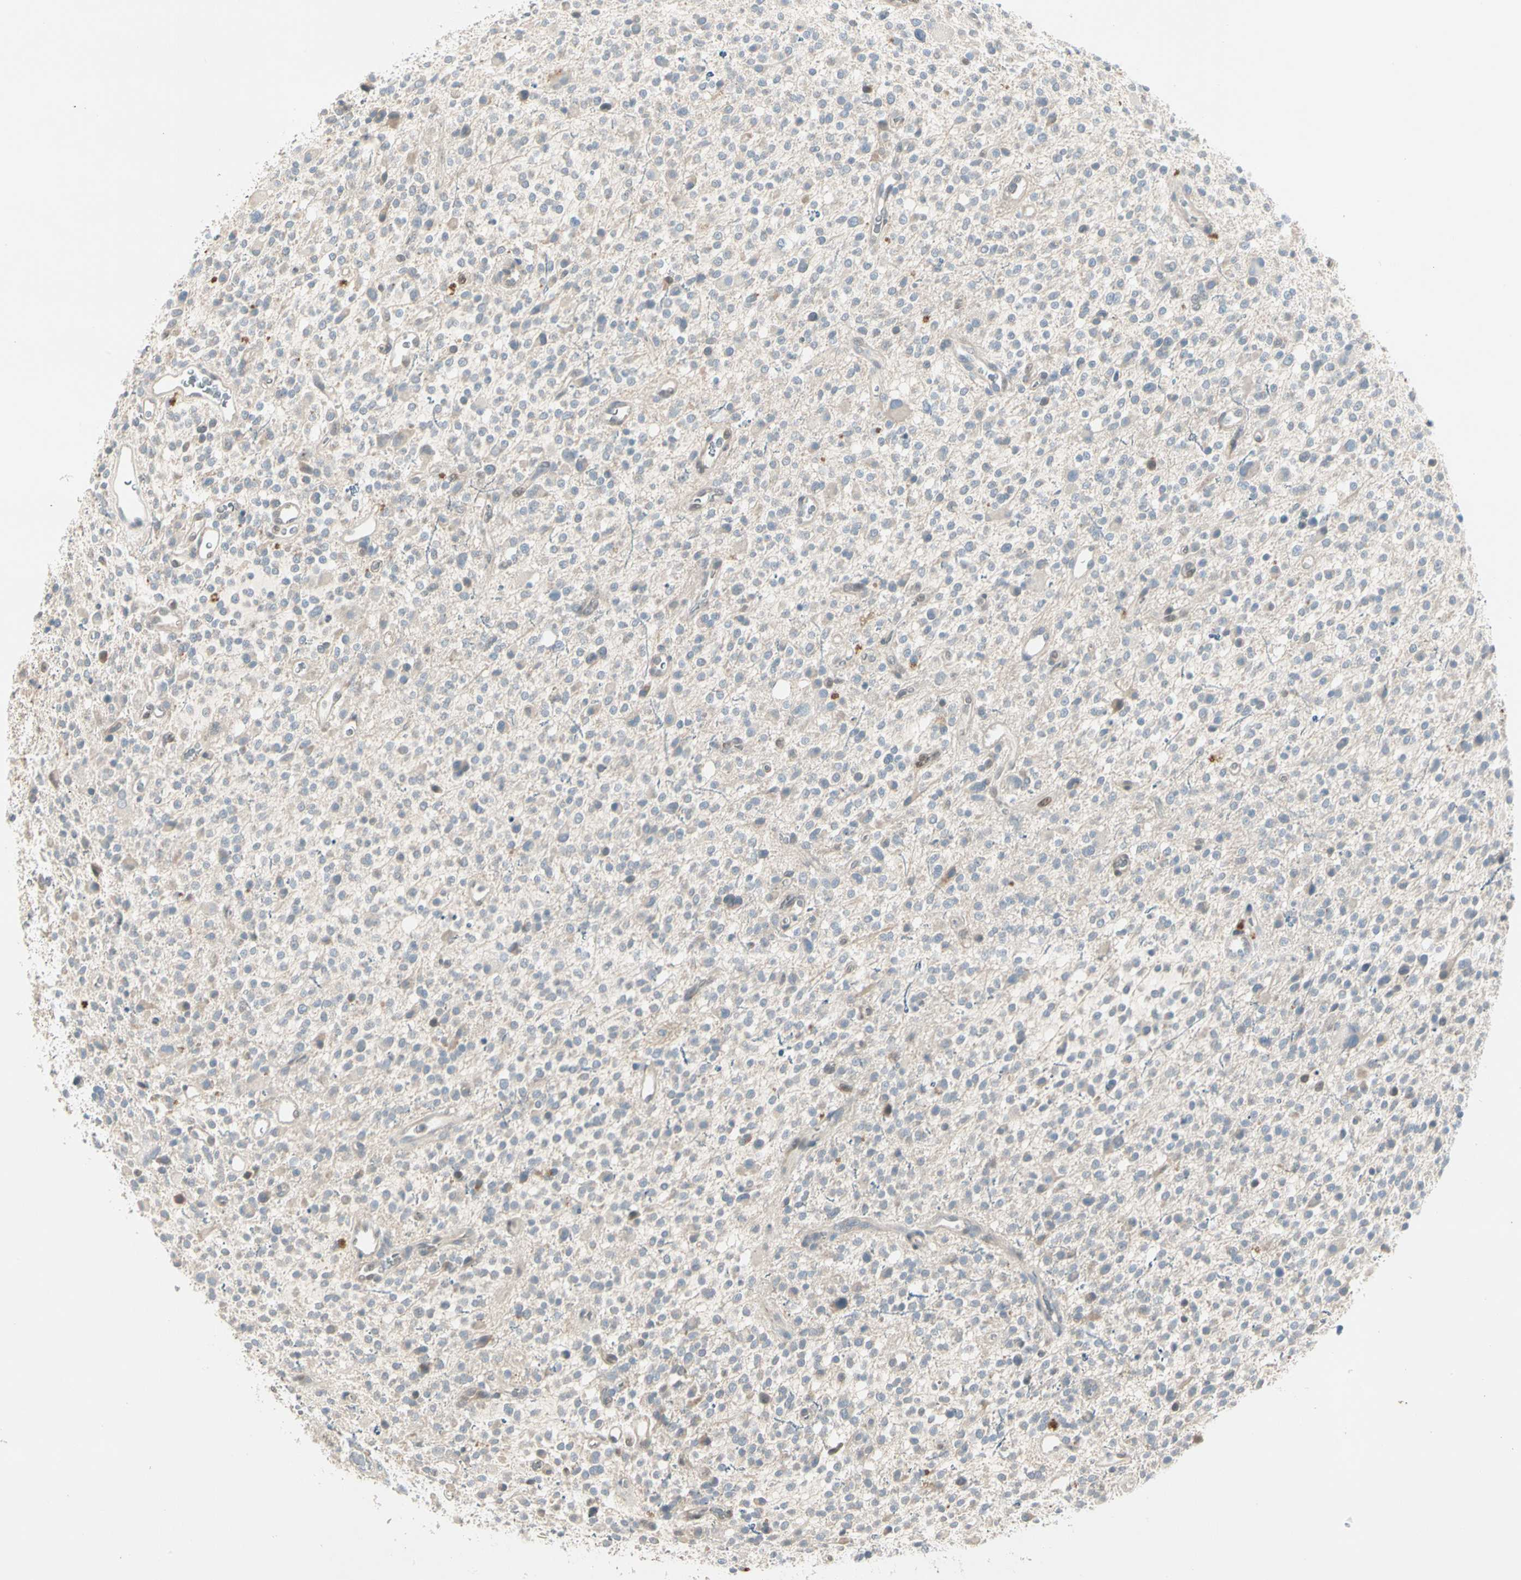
{"staining": {"intensity": "weak", "quantity": "<25%", "location": "cytoplasmic/membranous"}, "tissue": "glioma", "cell_type": "Tumor cells", "image_type": "cancer", "snomed": [{"axis": "morphology", "description": "Glioma, malignant, High grade"}, {"axis": "topography", "description": "Brain"}], "caption": "Photomicrograph shows no protein expression in tumor cells of glioma tissue.", "gene": "IL1R1", "patient": {"sex": "male", "age": 48}}